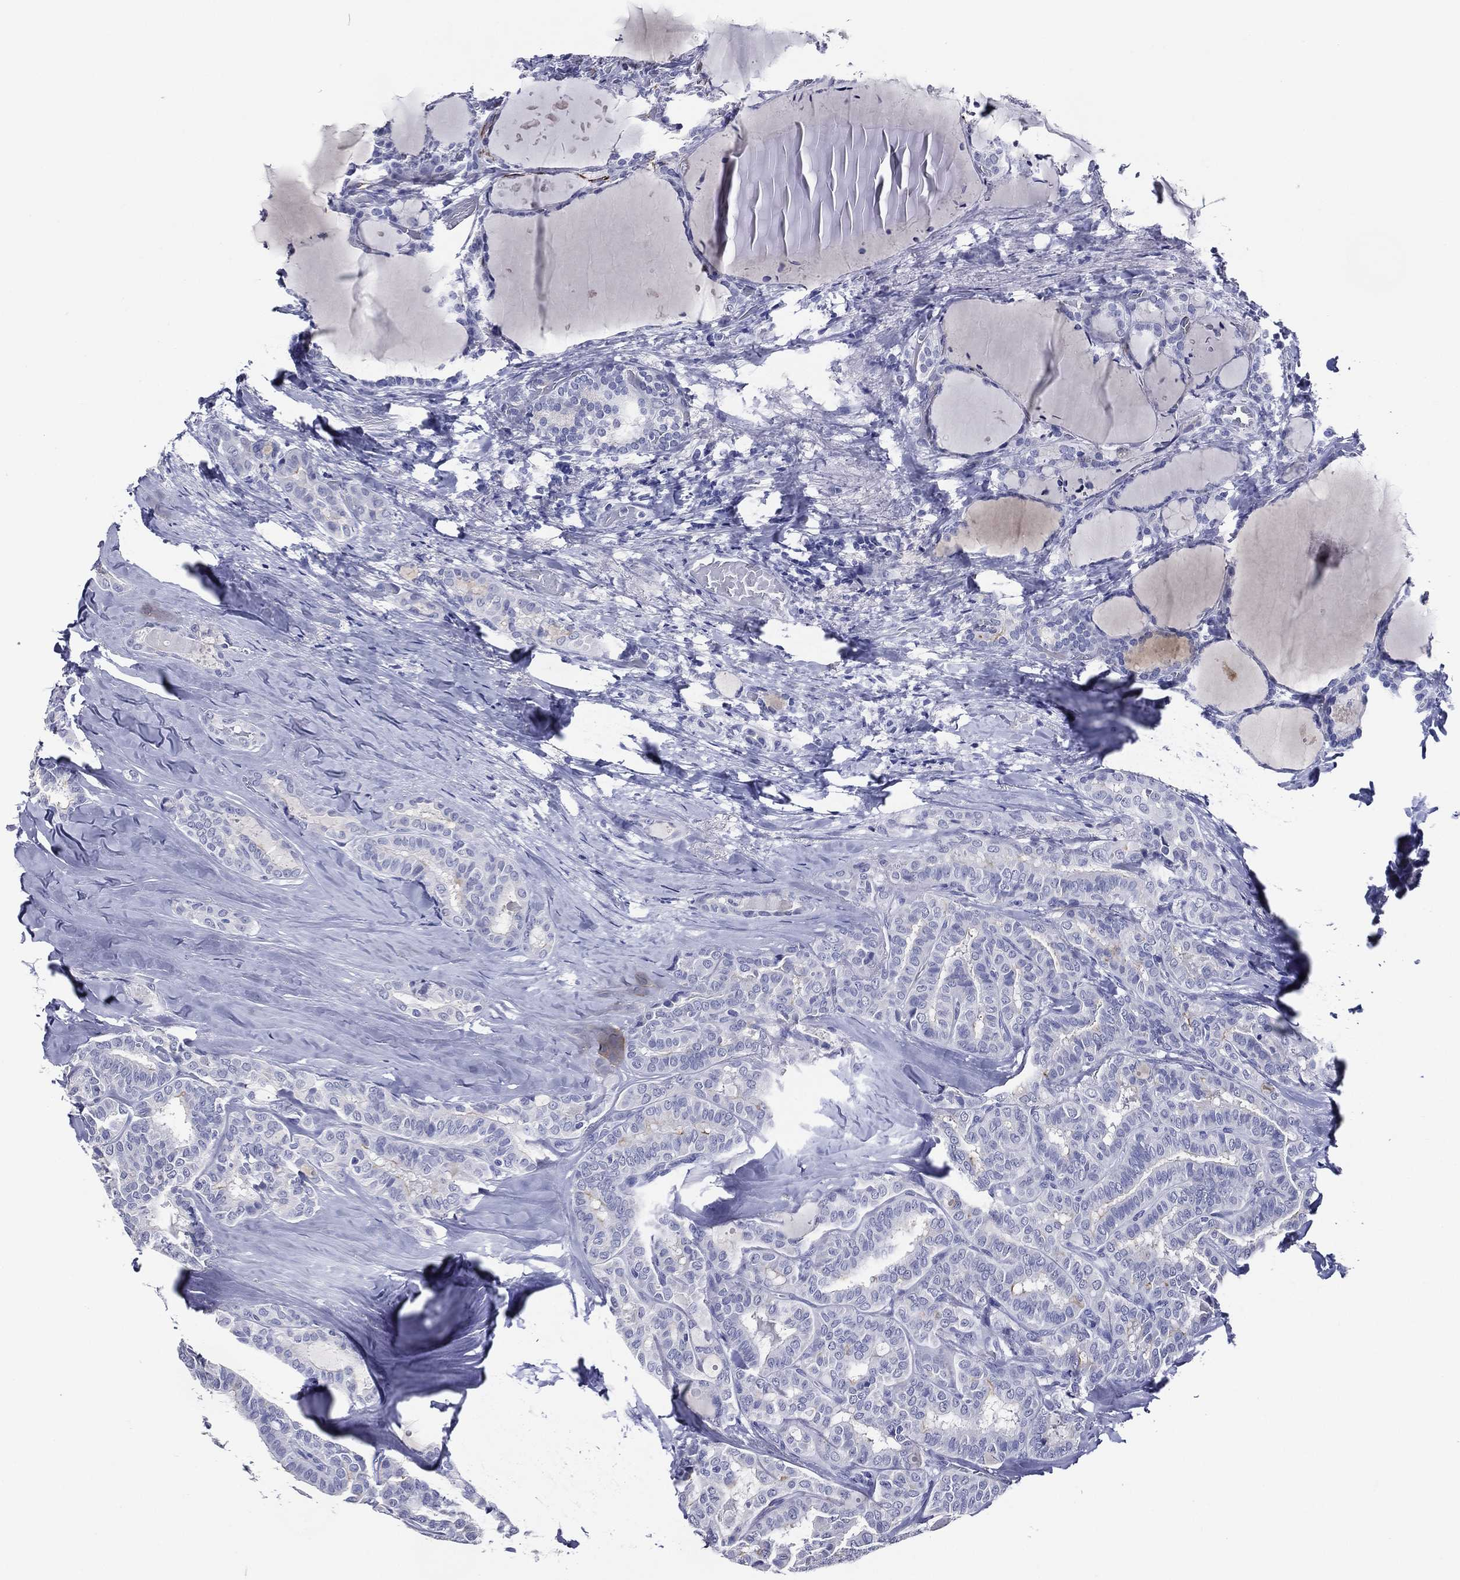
{"staining": {"intensity": "negative", "quantity": "none", "location": "none"}, "tissue": "thyroid cancer", "cell_type": "Tumor cells", "image_type": "cancer", "snomed": [{"axis": "morphology", "description": "Papillary adenocarcinoma, NOS"}, {"axis": "topography", "description": "Thyroid gland"}], "caption": "This is a photomicrograph of immunohistochemistry staining of thyroid papillary adenocarcinoma, which shows no positivity in tumor cells.", "gene": "ACE2", "patient": {"sex": "female", "age": 39}}